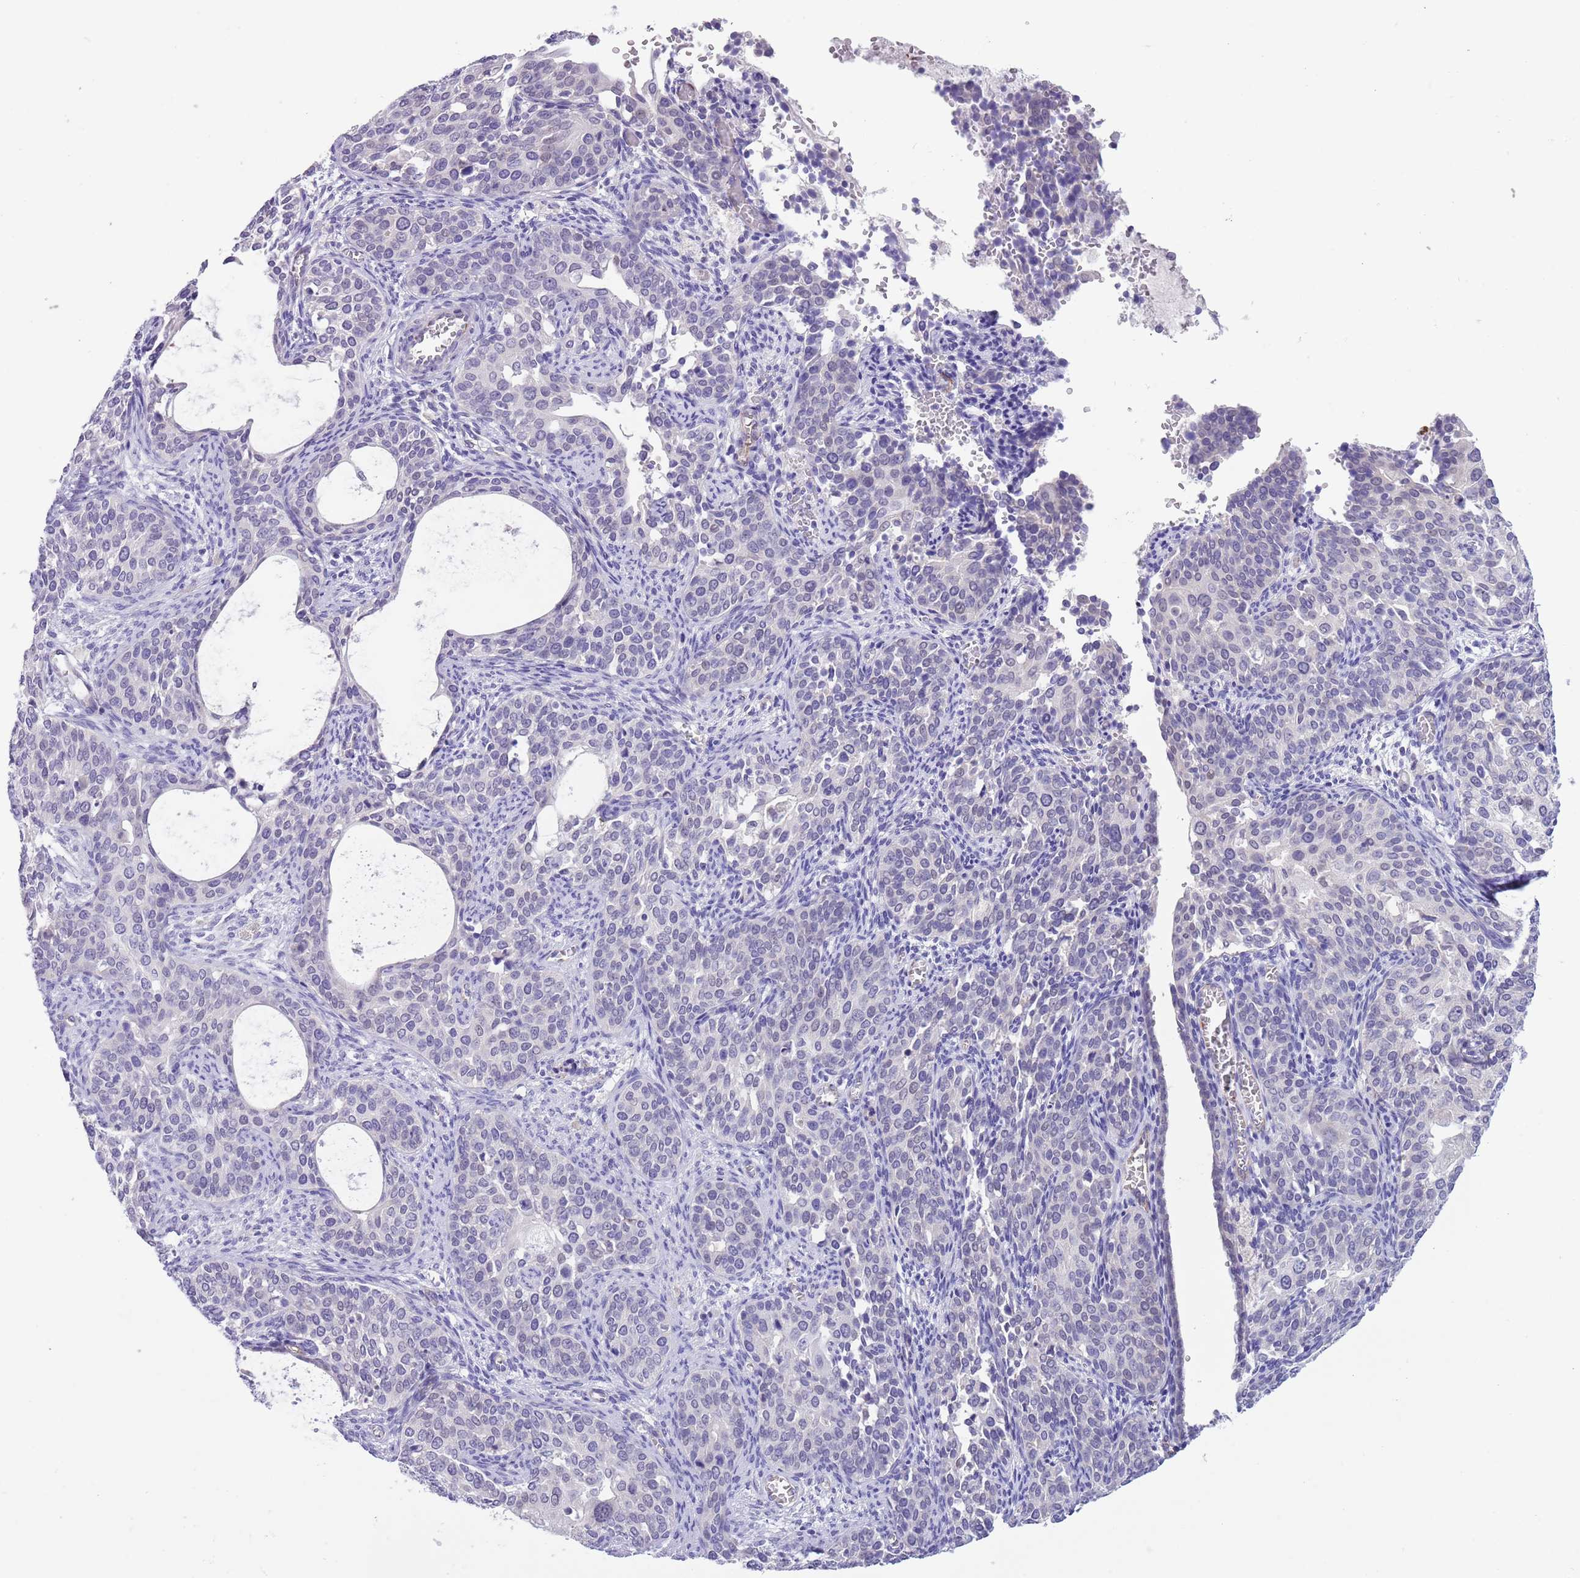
{"staining": {"intensity": "negative", "quantity": "none", "location": "none"}, "tissue": "cervical cancer", "cell_type": "Tumor cells", "image_type": "cancer", "snomed": [{"axis": "morphology", "description": "Squamous cell carcinoma, NOS"}, {"axis": "topography", "description": "Cervix"}], "caption": "There is no significant staining in tumor cells of cervical cancer (squamous cell carcinoma). Nuclei are stained in blue.", "gene": "TSGA13", "patient": {"sex": "female", "age": 44}}